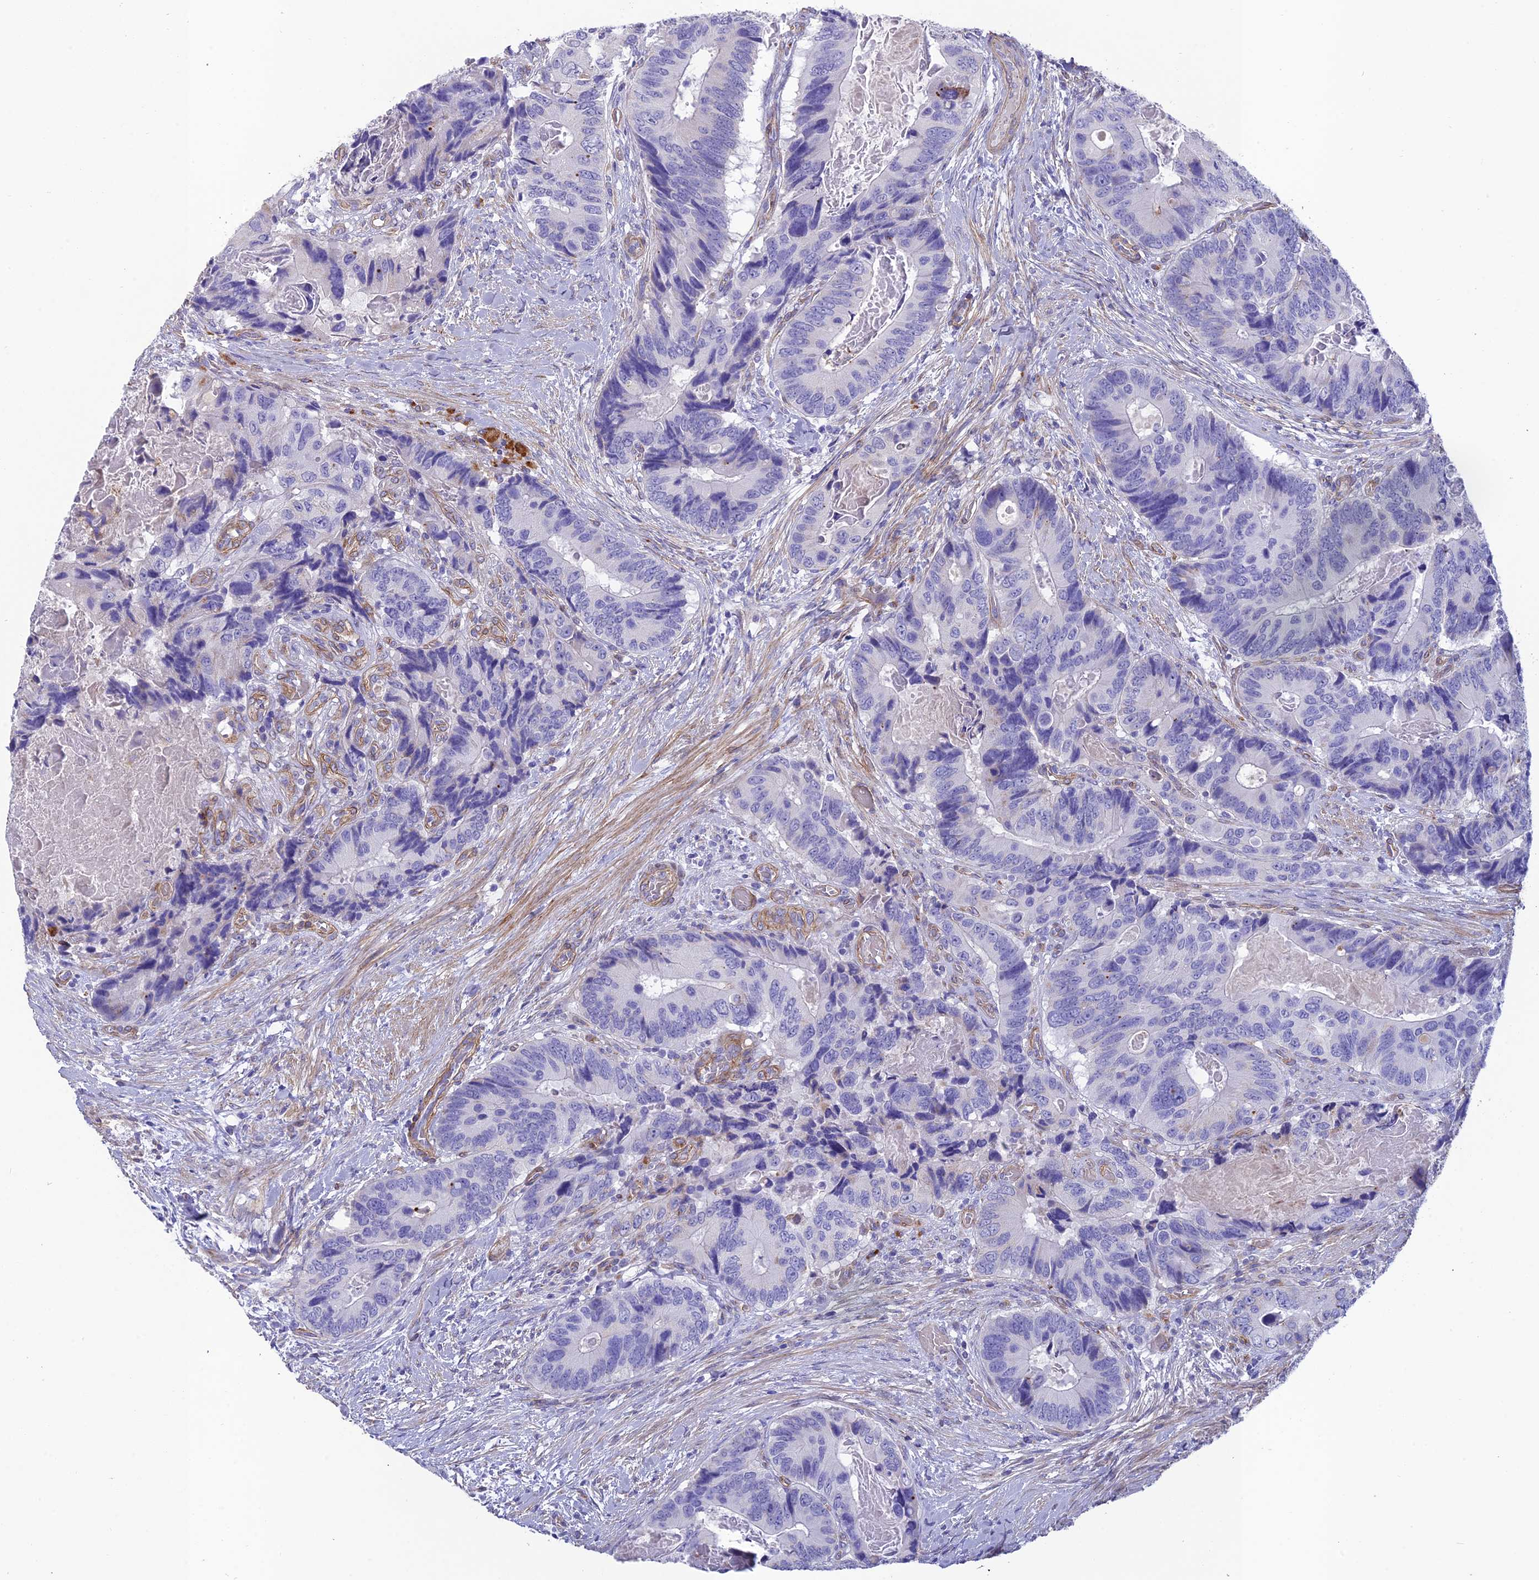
{"staining": {"intensity": "negative", "quantity": "none", "location": "none"}, "tissue": "colorectal cancer", "cell_type": "Tumor cells", "image_type": "cancer", "snomed": [{"axis": "morphology", "description": "Adenocarcinoma, NOS"}, {"axis": "topography", "description": "Colon"}], "caption": "High magnification brightfield microscopy of adenocarcinoma (colorectal) stained with DAB (3,3'-diaminobenzidine) (brown) and counterstained with hematoxylin (blue): tumor cells show no significant expression.", "gene": "TNS1", "patient": {"sex": "male", "age": 84}}